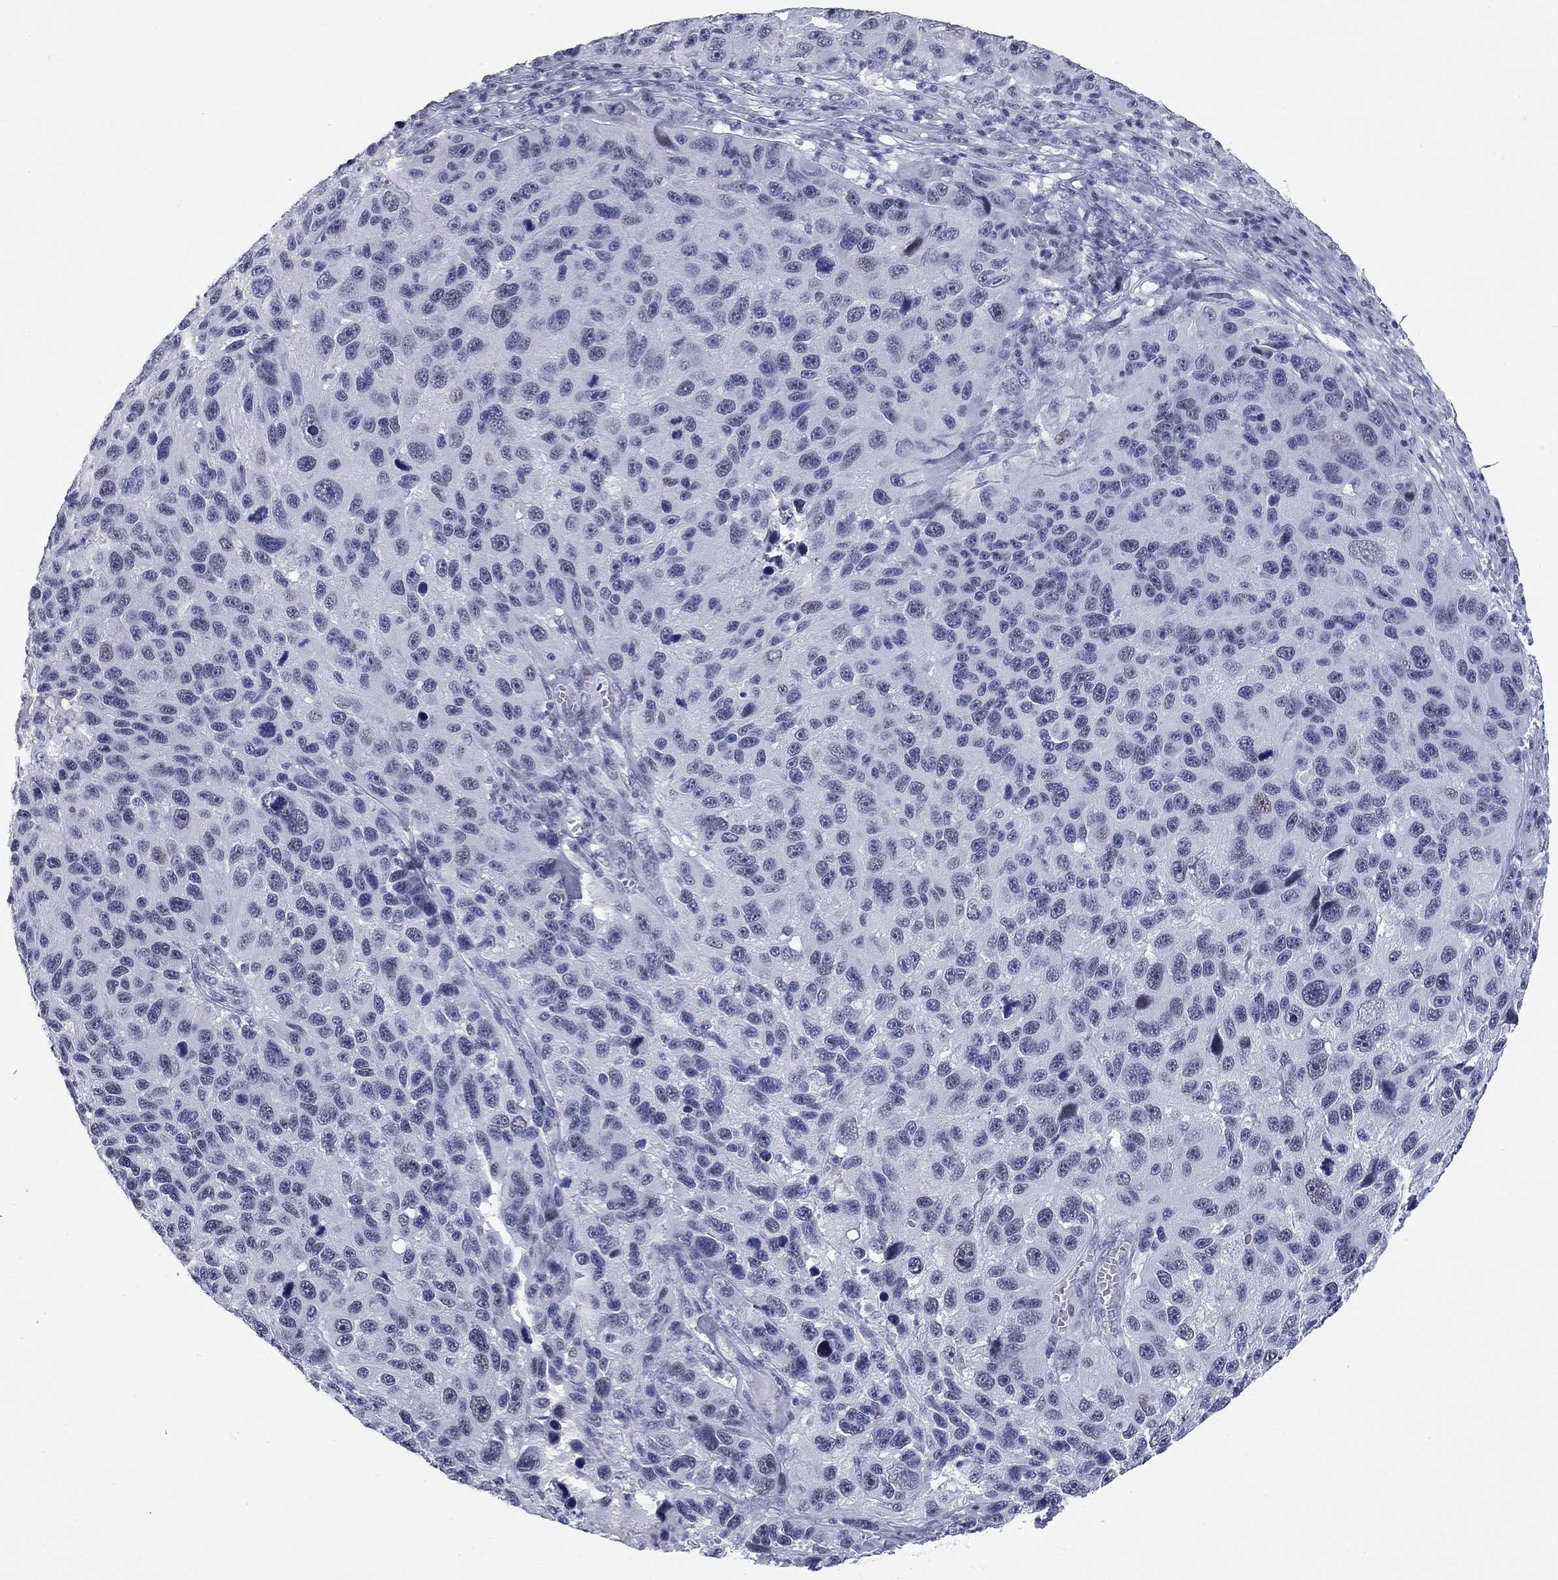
{"staining": {"intensity": "negative", "quantity": "none", "location": "none"}, "tissue": "melanoma", "cell_type": "Tumor cells", "image_type": "cancer", "snomed": [{"axis": "morphology", "description": "Malignant melanoma, NOS"}, {"axis": "topography", "description": "Skin"}], "caption": "Tumor cells show no significant protein staining in melanoma. (DAB (3,3'-diaminobenzidine) immunohistochemistry (IHC) visualized using brightfield microscopy, high magnification).", "gene": "ASF1B", "patient": {"sex": "male", "age": 53}}